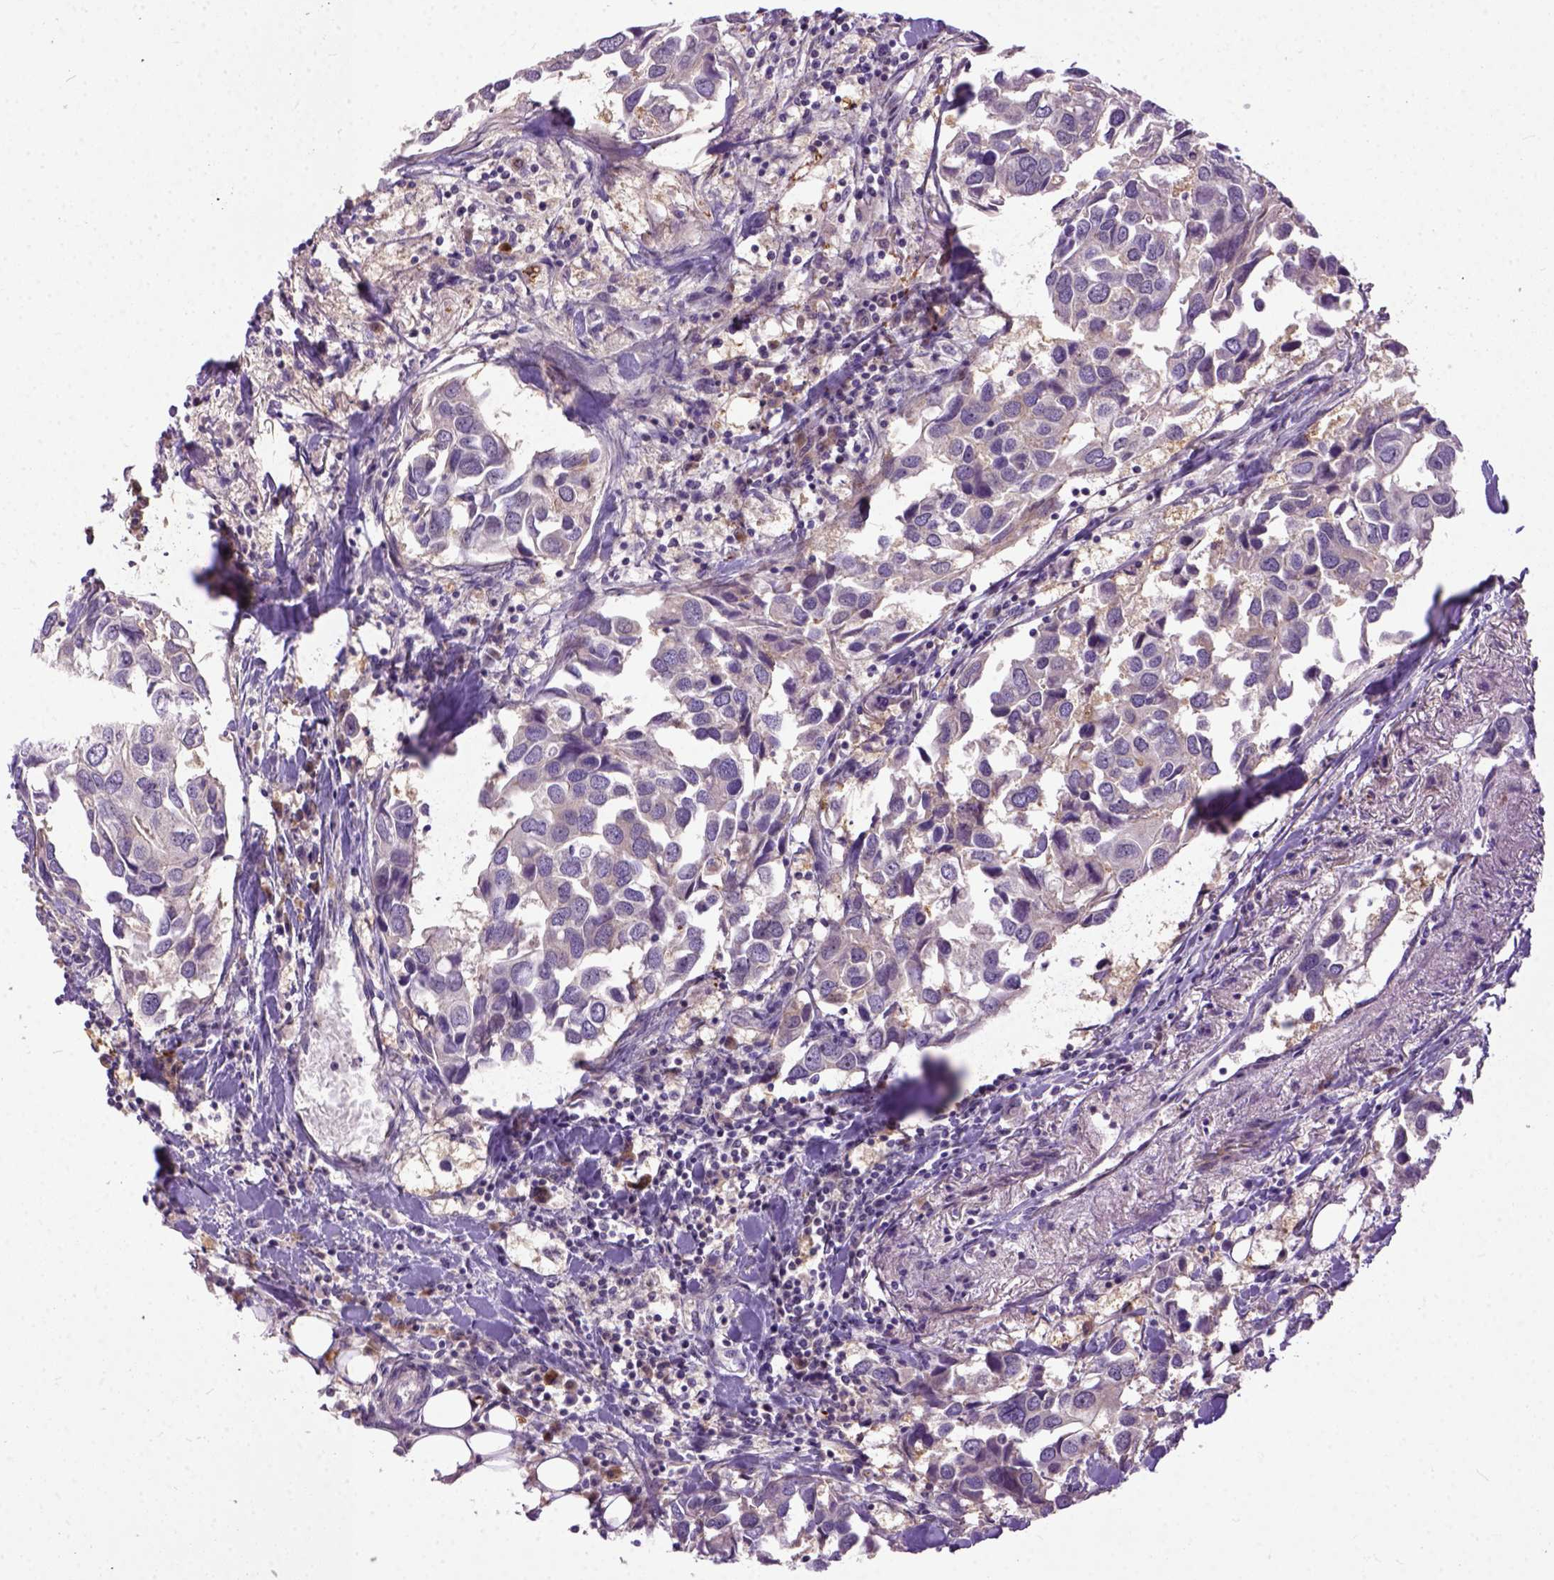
{"staining": {"intensity": "negative", "quantity": "none", "location": "none"}, "tissue": "breast cancer", "cell_type": "Tumor cells", "image_type": "cancer", "snomed": [{"axis": "morphology", "description": "Duct carcinoma"}, {"axis": "topography", "description": "Breast"}], "caption": "Tumor cells are negative for brown protein staining in breast cancer (infiltrating ductal carcinoma).", "gene": "CPNE1", "patient": {"sex": "female", "age": 83}}